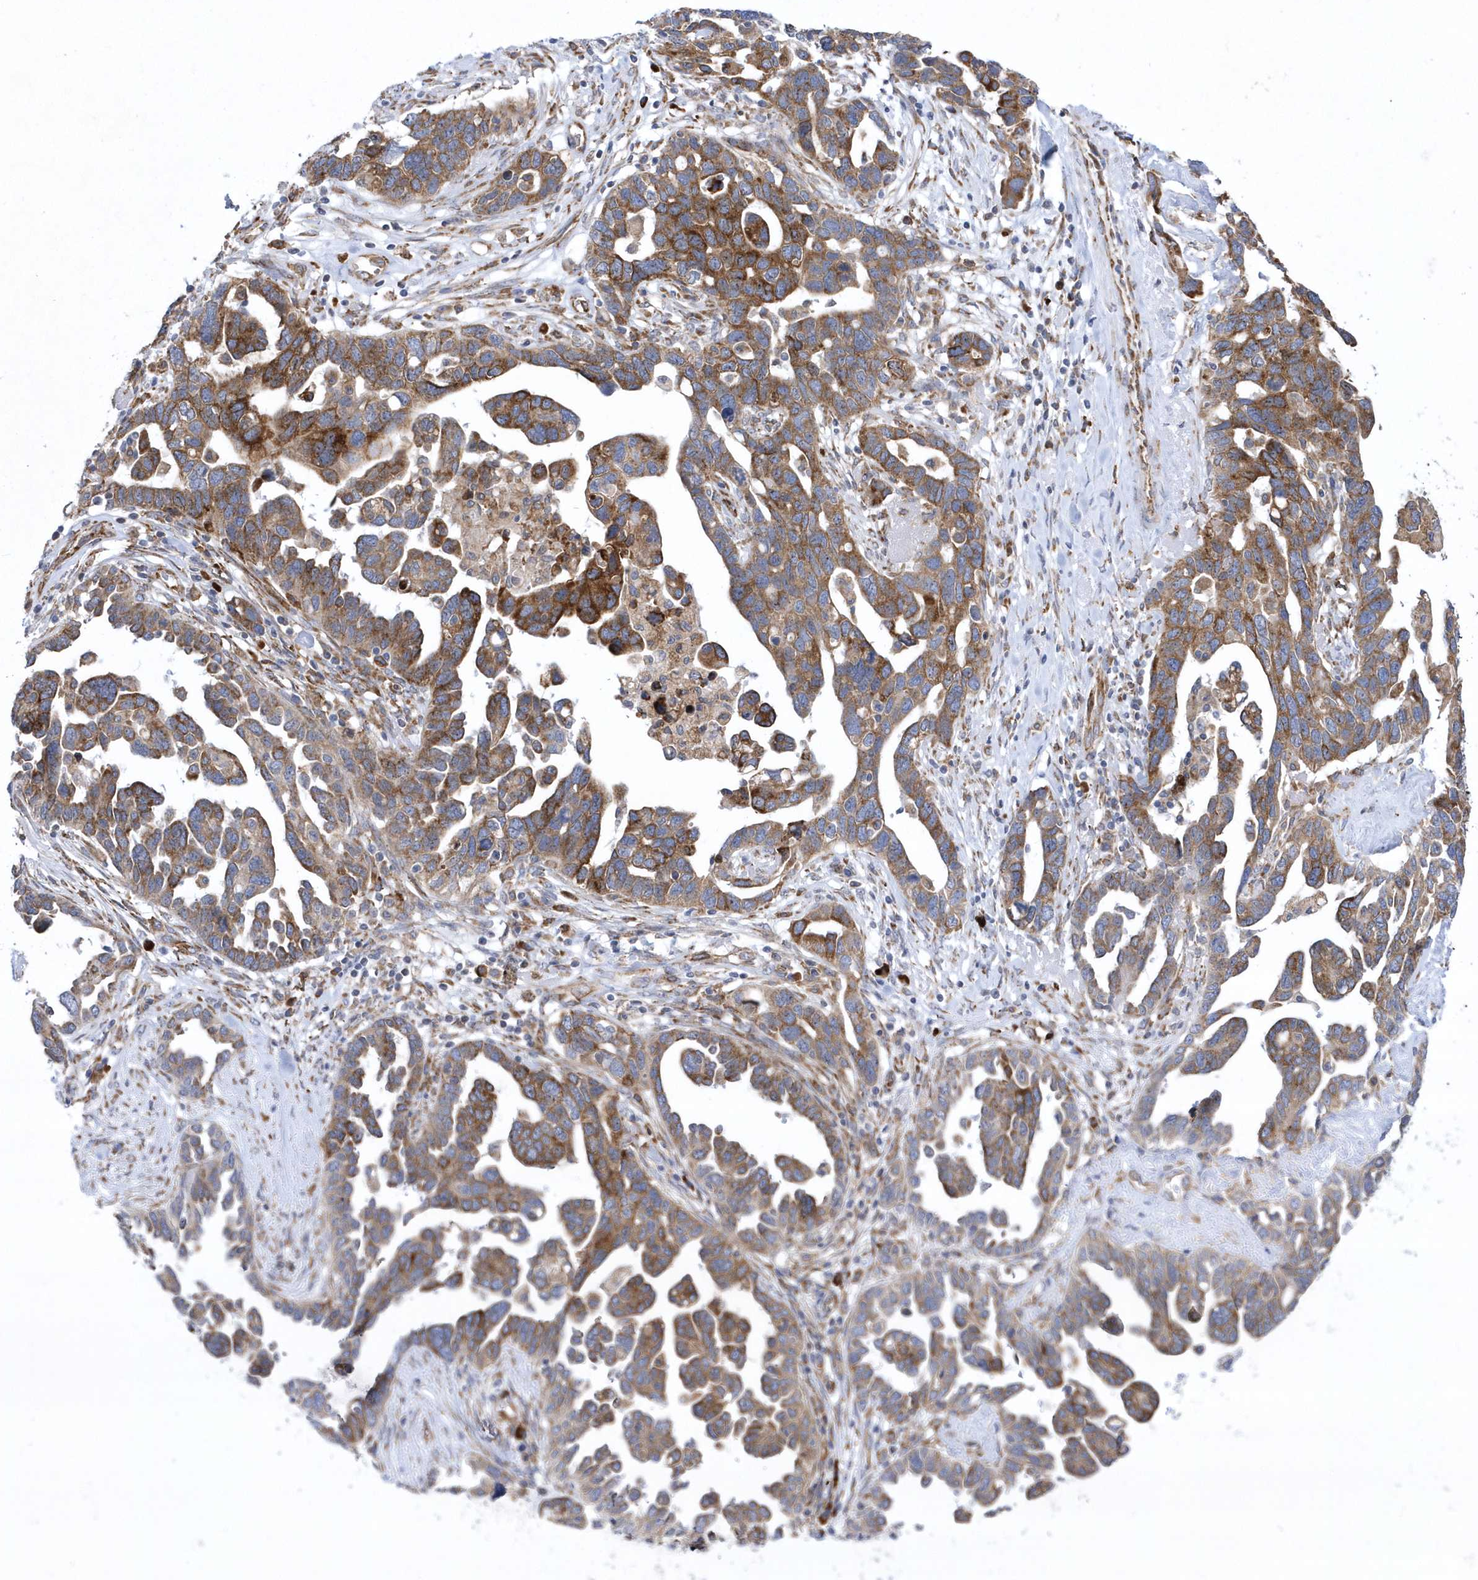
{"staining": {"intensity": "moderate", "quantity": ">75%", "location": "cytoplasmic/membranous"}, "tissue": "ovarian cancer", "cell_type": "Tumor cells", "image_type": "cancer", "snomed": [{"axis": "morphology", "description": "Cystadenocarcinoma, serous, NOS"}, {"axis": "topography", "description": "Ovary"}], "caption": "Serous cystadenocarcinoma (ovarian) stained with IHC displays moderate cytoplasmic/membranous expression in about >75% of tumor cells.", "gene": "MED31", "patient": {"sex": "female", "age": 54}}